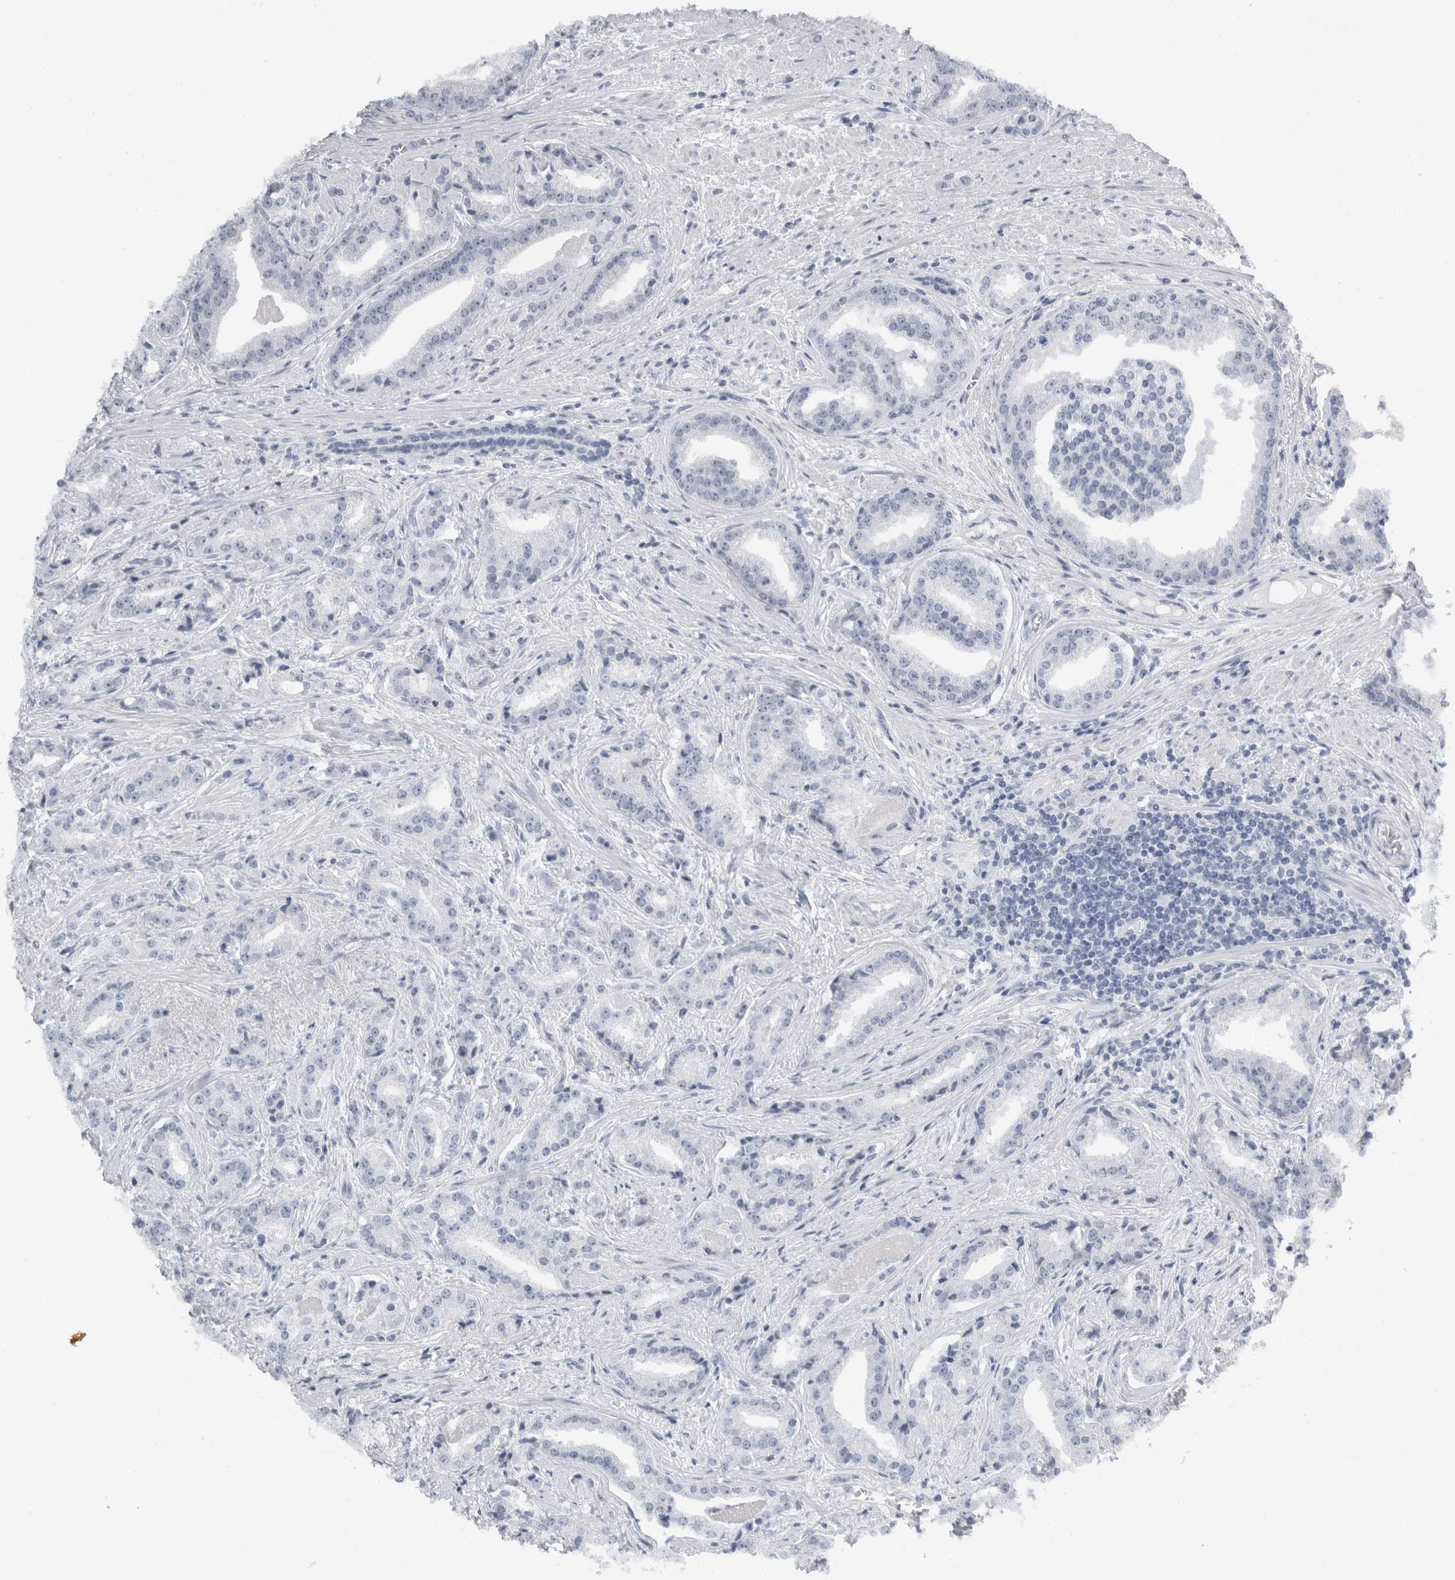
{"staining": {"intensity": "negative", "quantity": "none", "location": "none"}, "tissue": "prostate cancer", "cell_type": "Tumor cells", "image_type": "cancer", "snomed": [{"axis": "morphology", "description": "Adenocarcinoma, Low grade"}, {"axis": "topography", "description": "Prostate"}], "caption": "DAB immunohistochemical staining of prostate low-grade adenocarcinoma displays no significant staining in tumor cells.", "gene": "FXYD7", "patient": {"sex": "male", "age": 67}}